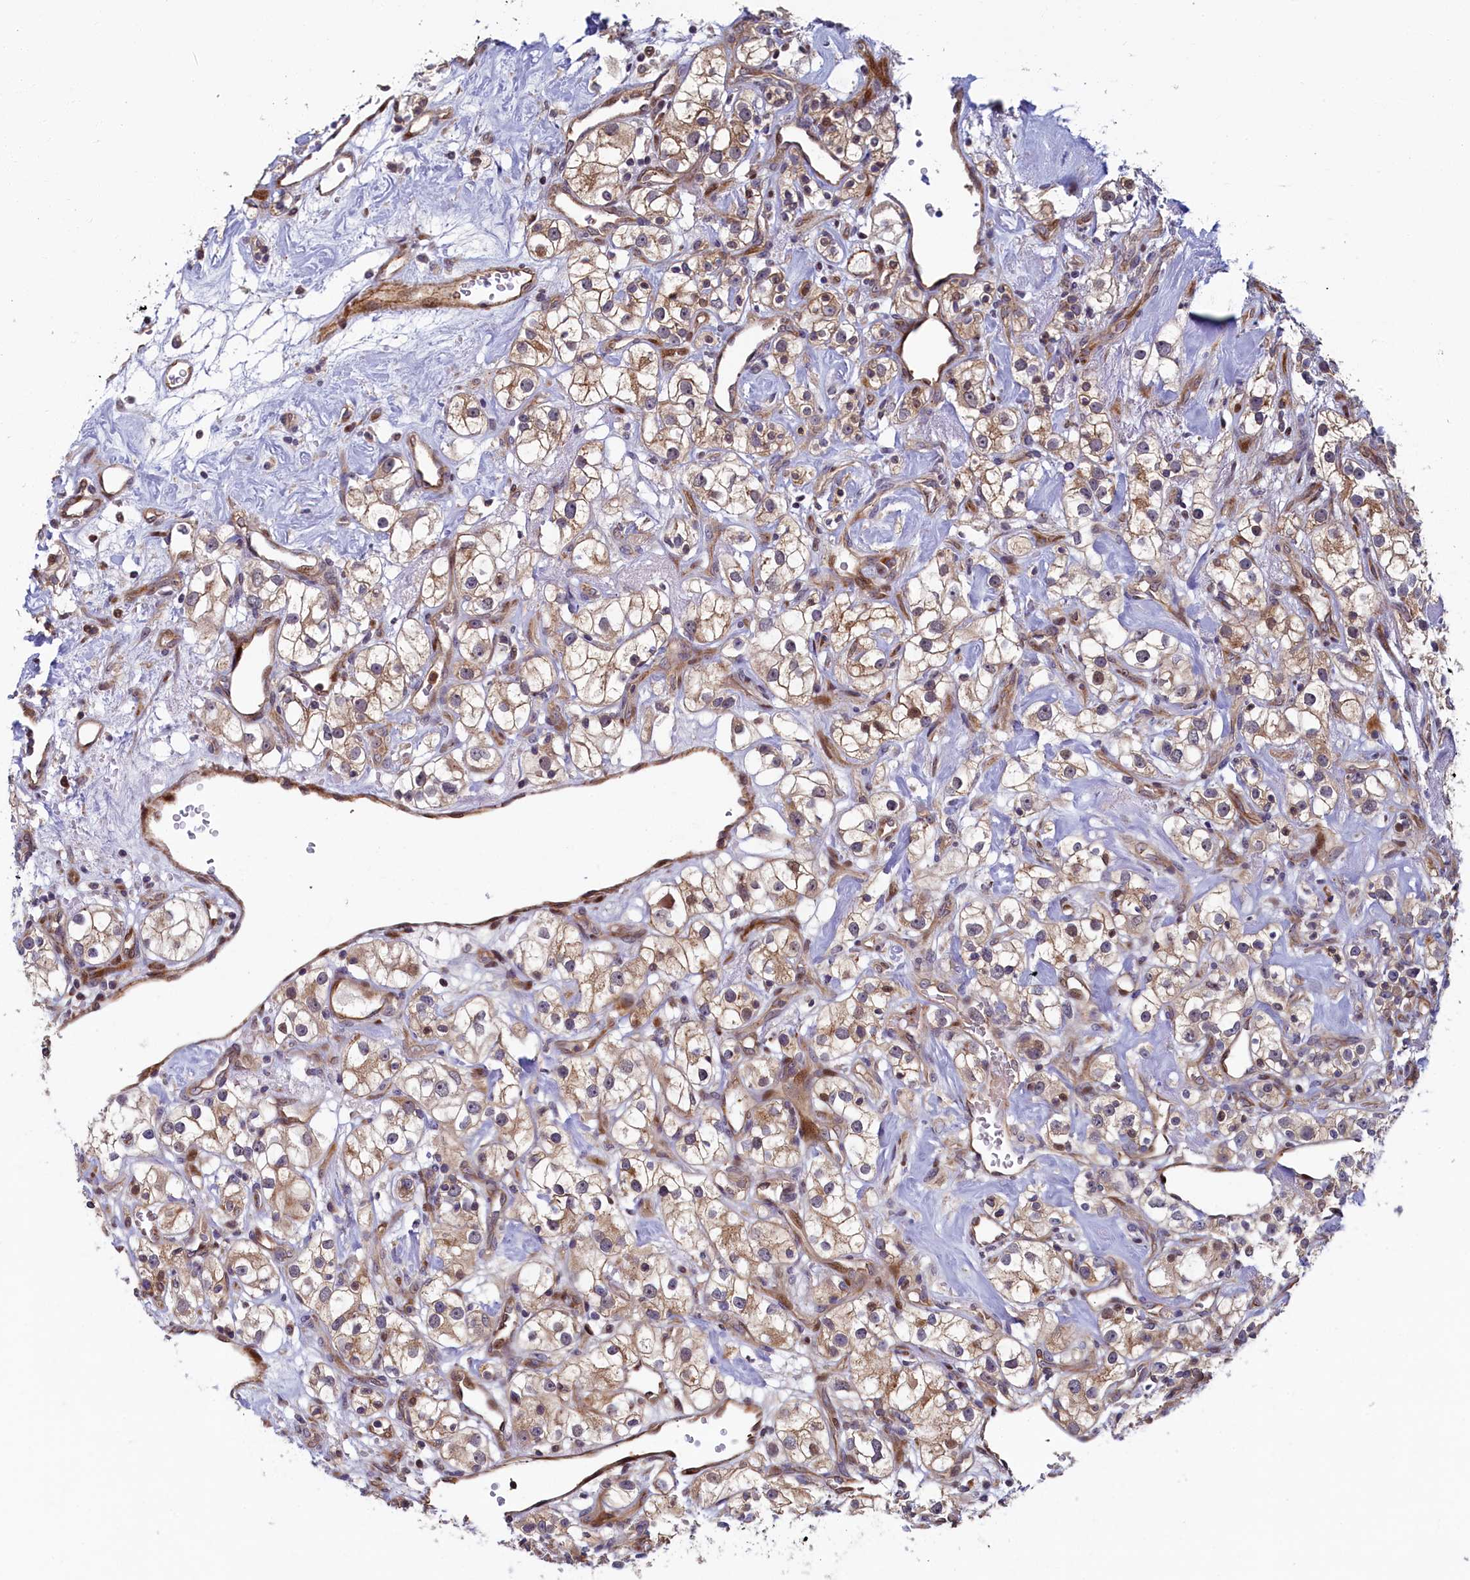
{"staining": {"intensity": "weak", "quantity": "25%-75%", "location": "cytoplasmic/membranous"}, "tissue": "renal cancer", "cell_type": "Tumor cells", "image_type": "cancer", "snomed": [{"axis": "morphology", "description": "Adenocarcinoma, NOS"}, {"axis": "topography", "description": "Kidney"}], "caption": "DAB (3,3'-diaminobenzidine) immunohistochemical staining of human adenocarcinoma (renal) demonstrates weak cytoplasmic/membranous protein positivity in about 25%-75% of tumor cells.", "gene": "PIK3C3", "patient": {"sex": "male", "age": 77}}